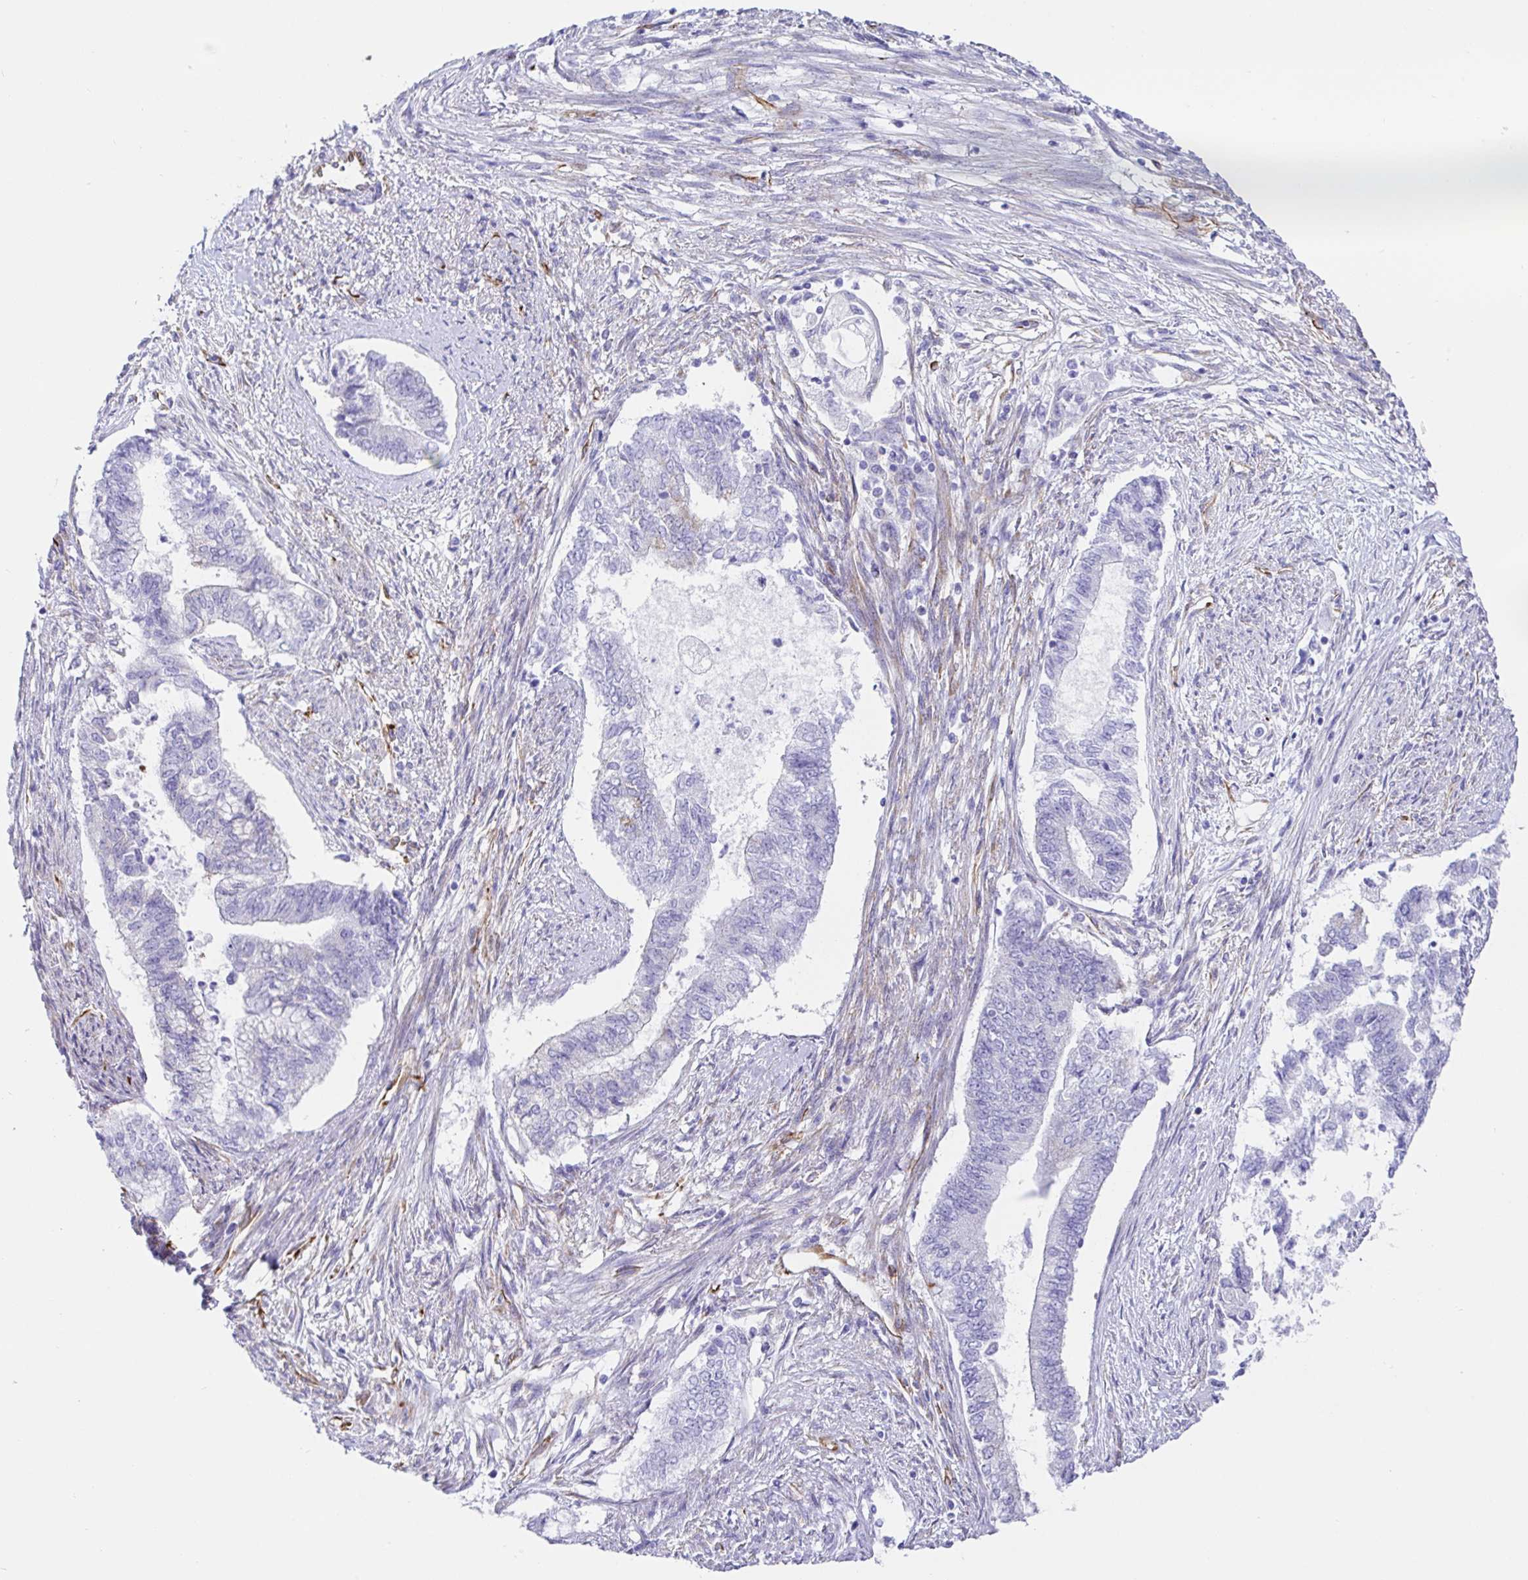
{"staining": {"intensity": "negative", "quantity": "none", "location": "none"}, "tissue": "endometrial cancer", "cell_type": "Tumor cells", "image_type": "cancer", "snomed": [{"axis": "morphology", "description": "Adenocarcinoma, NOS"}, {"axis": "topography", "description": "Endometrium"}], "caption": "An immunohistochemistry (IHC) histopathology image of endometrial adenocarcinoma is shown. There is no staining in tumor cells of endometrial adenocarcinoma.", "gene": "DOCK1", "patient": {"sex": "female", "age": 65}}